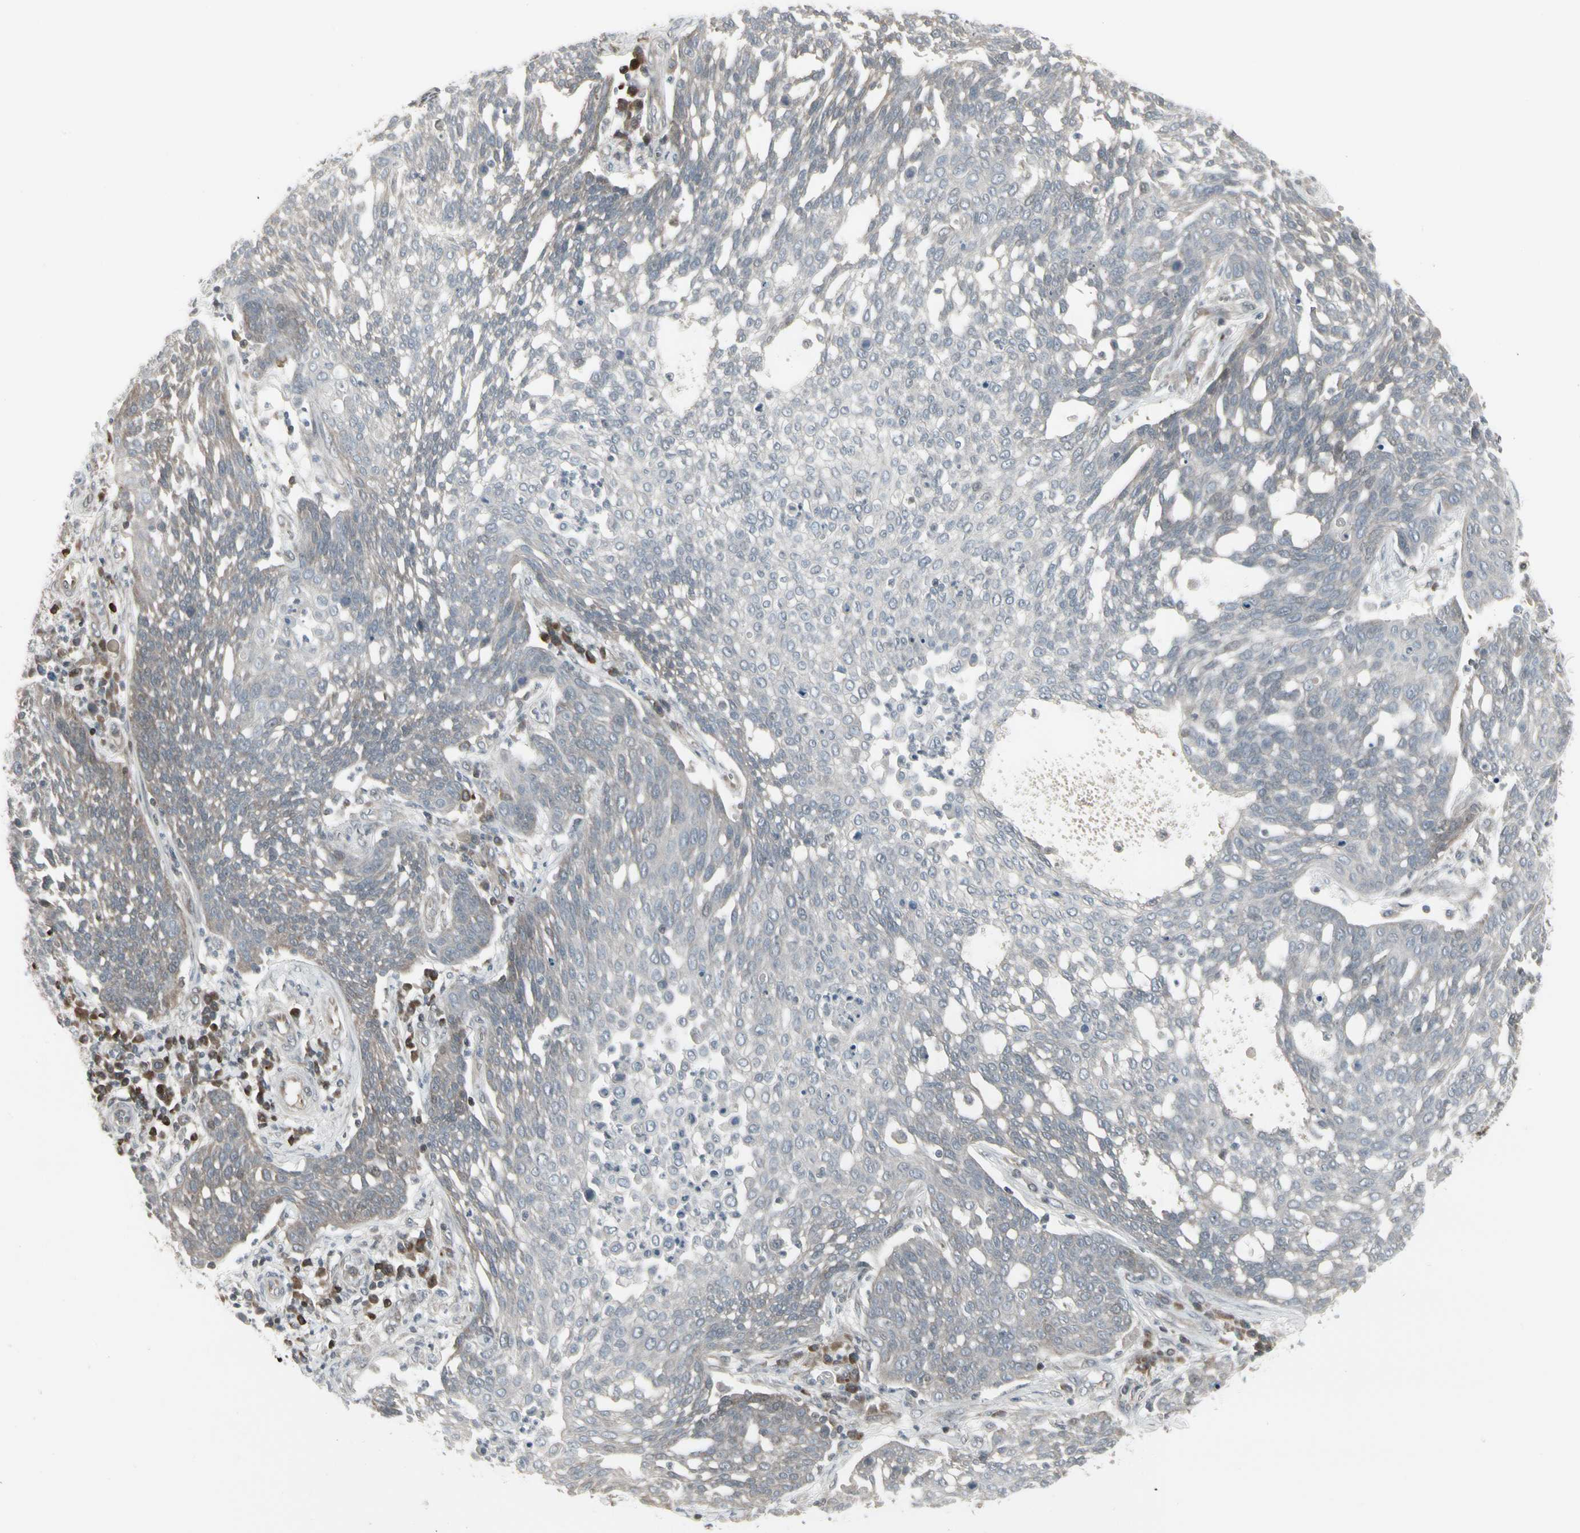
{"staining": {"intensity": "weak", "quantity": "25%-75%", "location": "cytoplasmic/membranous"}, "tissue": "cervical cancer", "cell_type": "Tumor cells", "image_type": "cancer", "snomed": [{"axis": "morphology", "description": "Squamous cell carcinoma, NOS"}, {"axis": "topography", "description": "Cervix"}], "caption": "DAB immunohistochemical staining of human squamous cell carcinoma (cervical) demonstrates weak cytoplasmic/membranous protein staining in about 25%-75% of tumor cells. The protein of interest is shown in brown color, while the nuclei are stained blue.", "gene": "IGFBP6", "patient": {"sex": "female", "age": 34}}